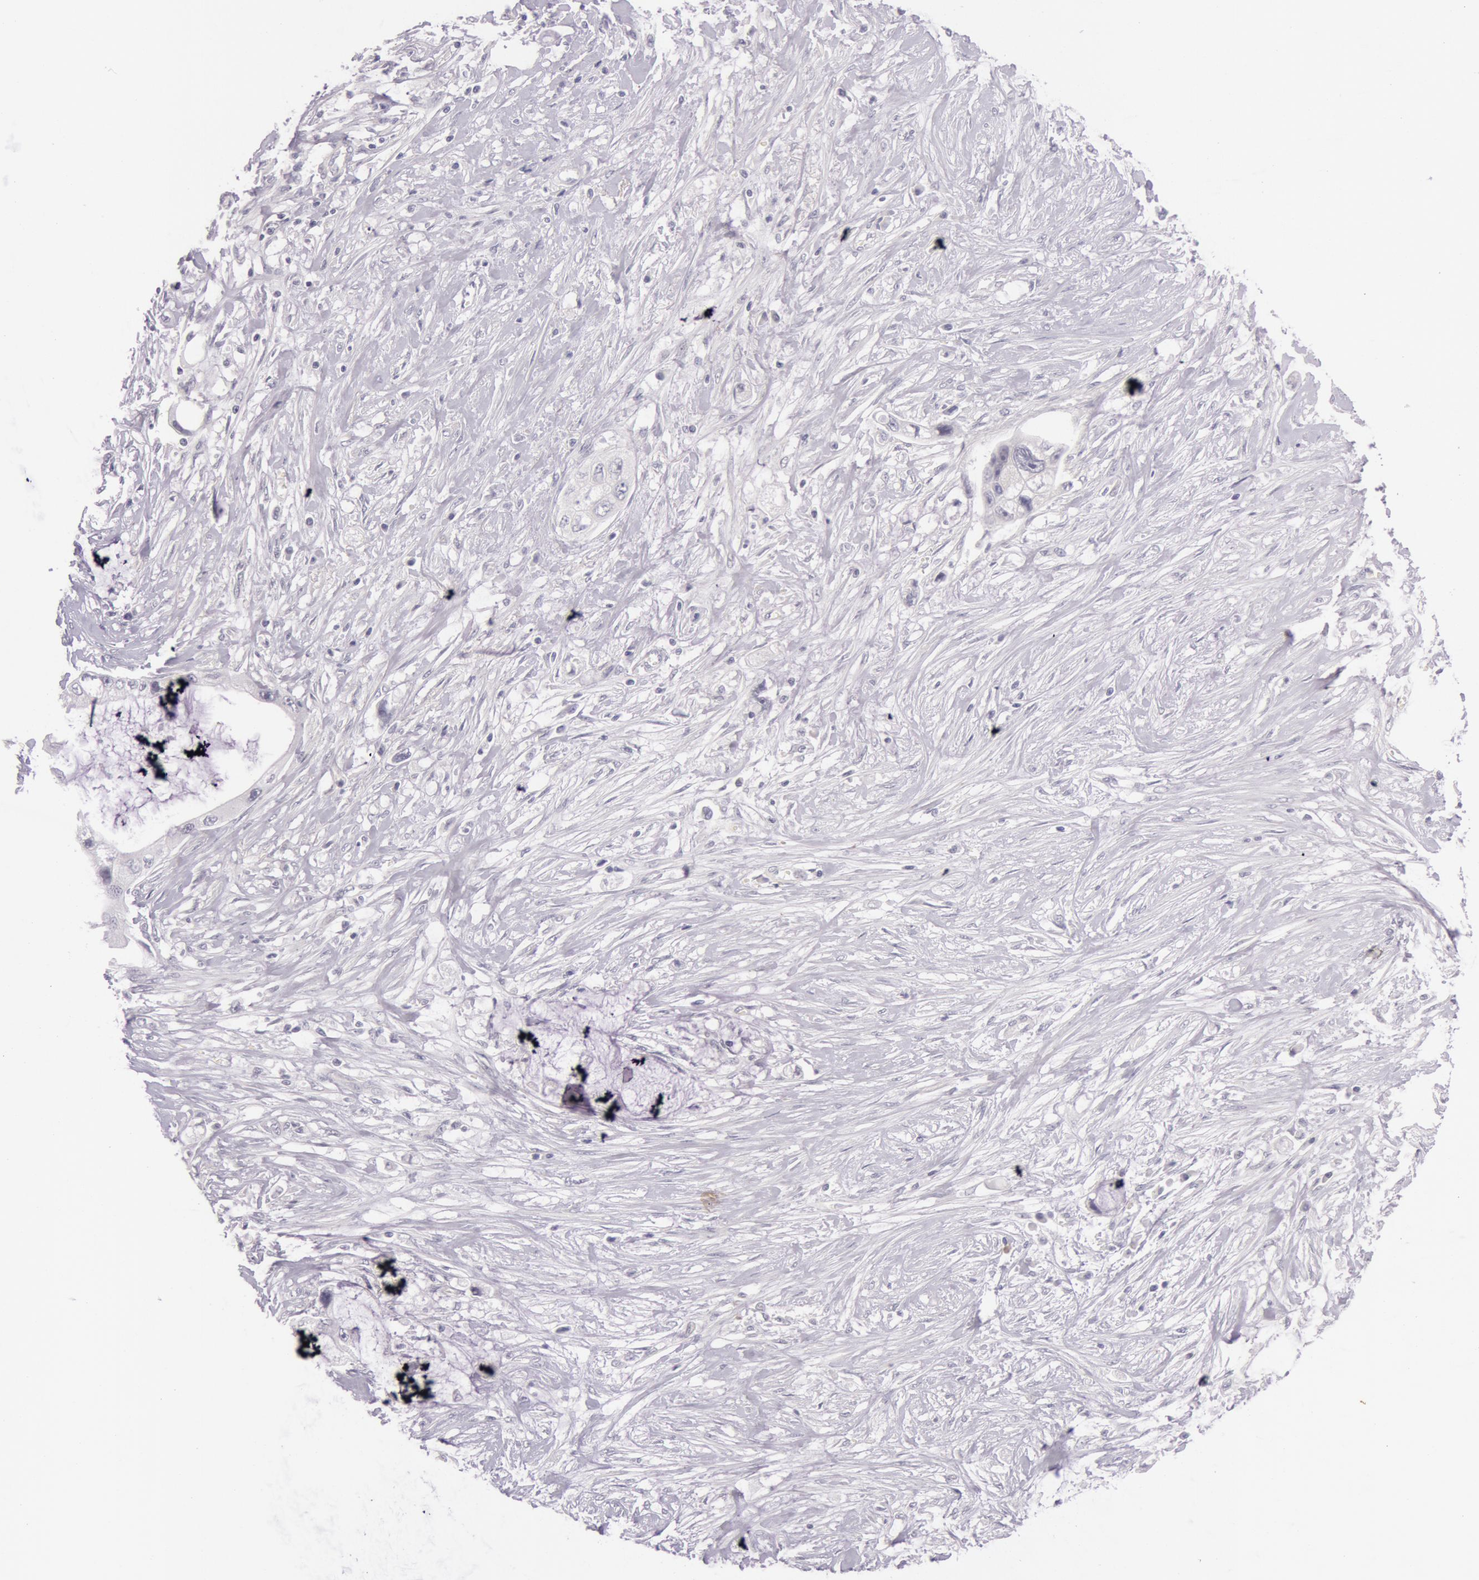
{"staining": {"intensity": "negative", "quantity": "none", "location": "none"}, "tissue": "pancreatic cancer", "cell_type": "Tumor cells", "image_type": "cancer", "snomed": [{"axis": "morphology", "description": "Adenocarcinoma, NOS"}, {"axis": "topography", "description": "Pancreas"}, {"axis": "topography", "description": "Stomach, upper"}], "caption": "A histopathology image of pancreatic adenocarcinoma stained for a protein shows no brown staining in tumor cells. (Stains: DAB (3,3'-diaminobenzidine) IHC with hematoxylin counter stain, Microscopy: brightfield microscopy at high magnification).", "gene": "RBMY1F", "patient": {"sex": "male", "age": 77}}